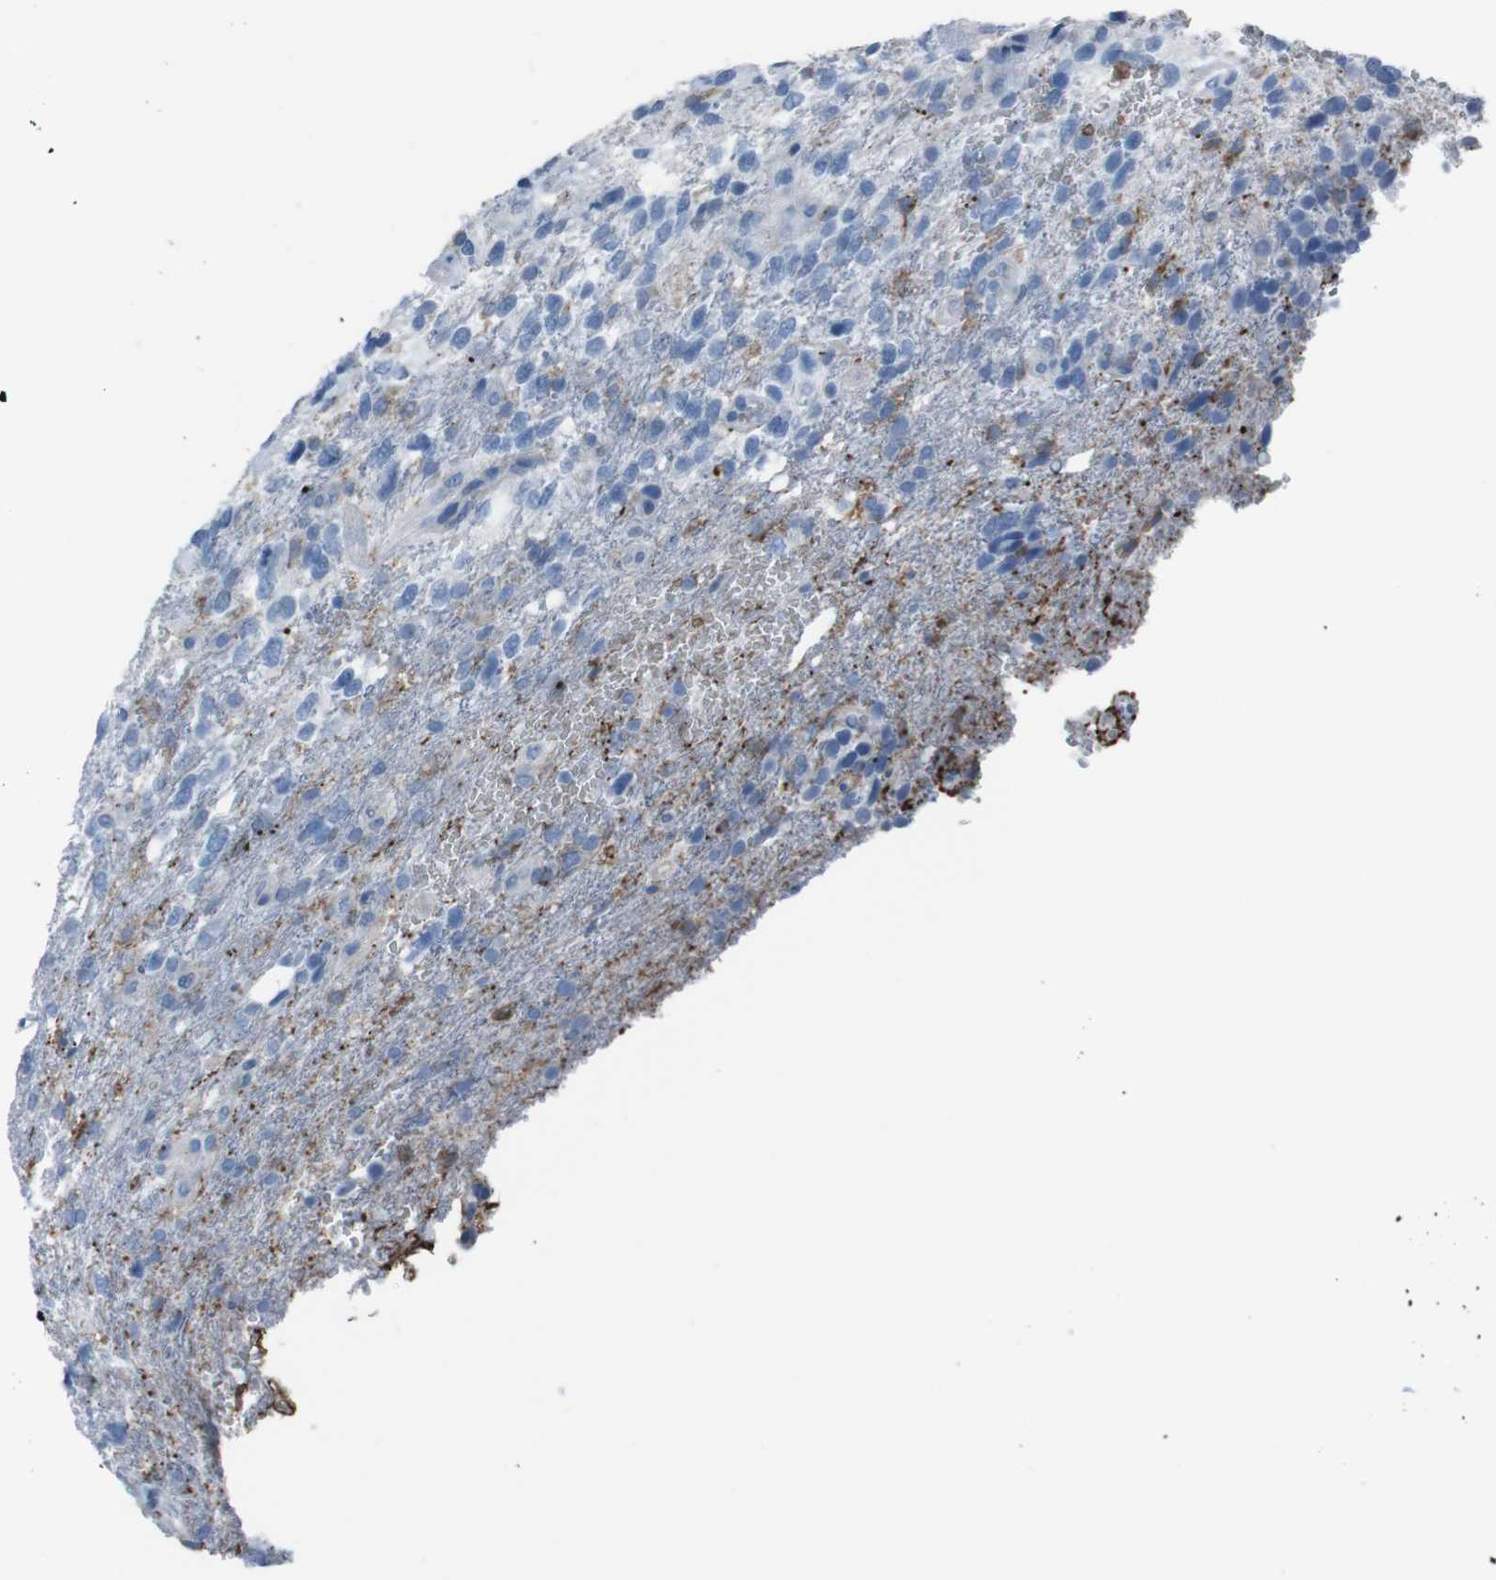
{"staining": {"intensity": "moderate", "quantity": "<25%", "location": "cytoplasmic/membranous"}, "tissue": "glioma", "cell_type": "Tumor cells", "image_type": "cancer", "snomed": [{"axis": "morphology", "description": "Glioma, malignant, High grade"}, {"axis": "topography", "description": "Brain"}], "caption": "Glioma stained for a protein (brown) displays moderate cytoplasmic/membranous positive staining in about <25% of tumor cells.", "gene": "ST6GAL1", "patient": {"sex": "female", "age": 58}}